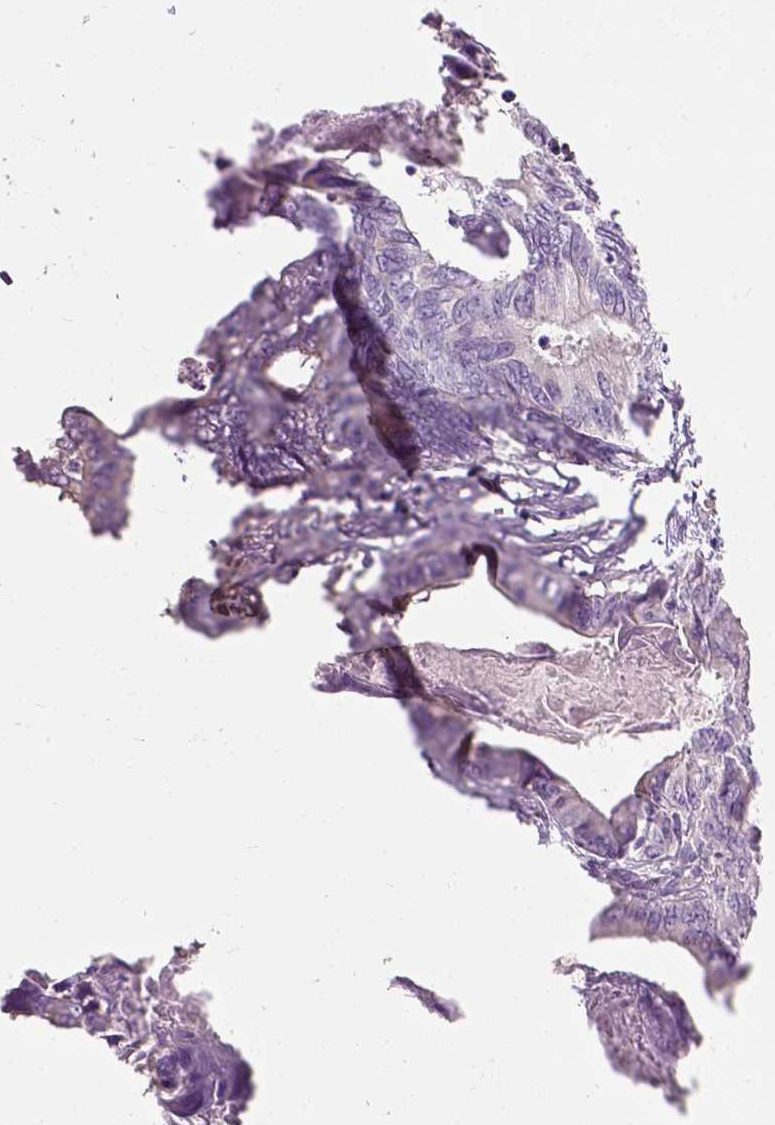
{"staining": {"intensity": "negative", "quantity": "none", "location": "none"}, "tissue": "colorectal cancer", "cell_type": "Tumor cells", "image_type": "cancer", "snomed": [{"axis": "morphology", "description": "Adenocarcinoma, NOS"}, {"axis": "topography", "description": "Colon"}], "caption": "Tumor cells are negative for protein expression in human colorectal cancer (adenocarcinoma).", "gene": "TRIM72", "patient": {"sex": "female", "age": 82}}